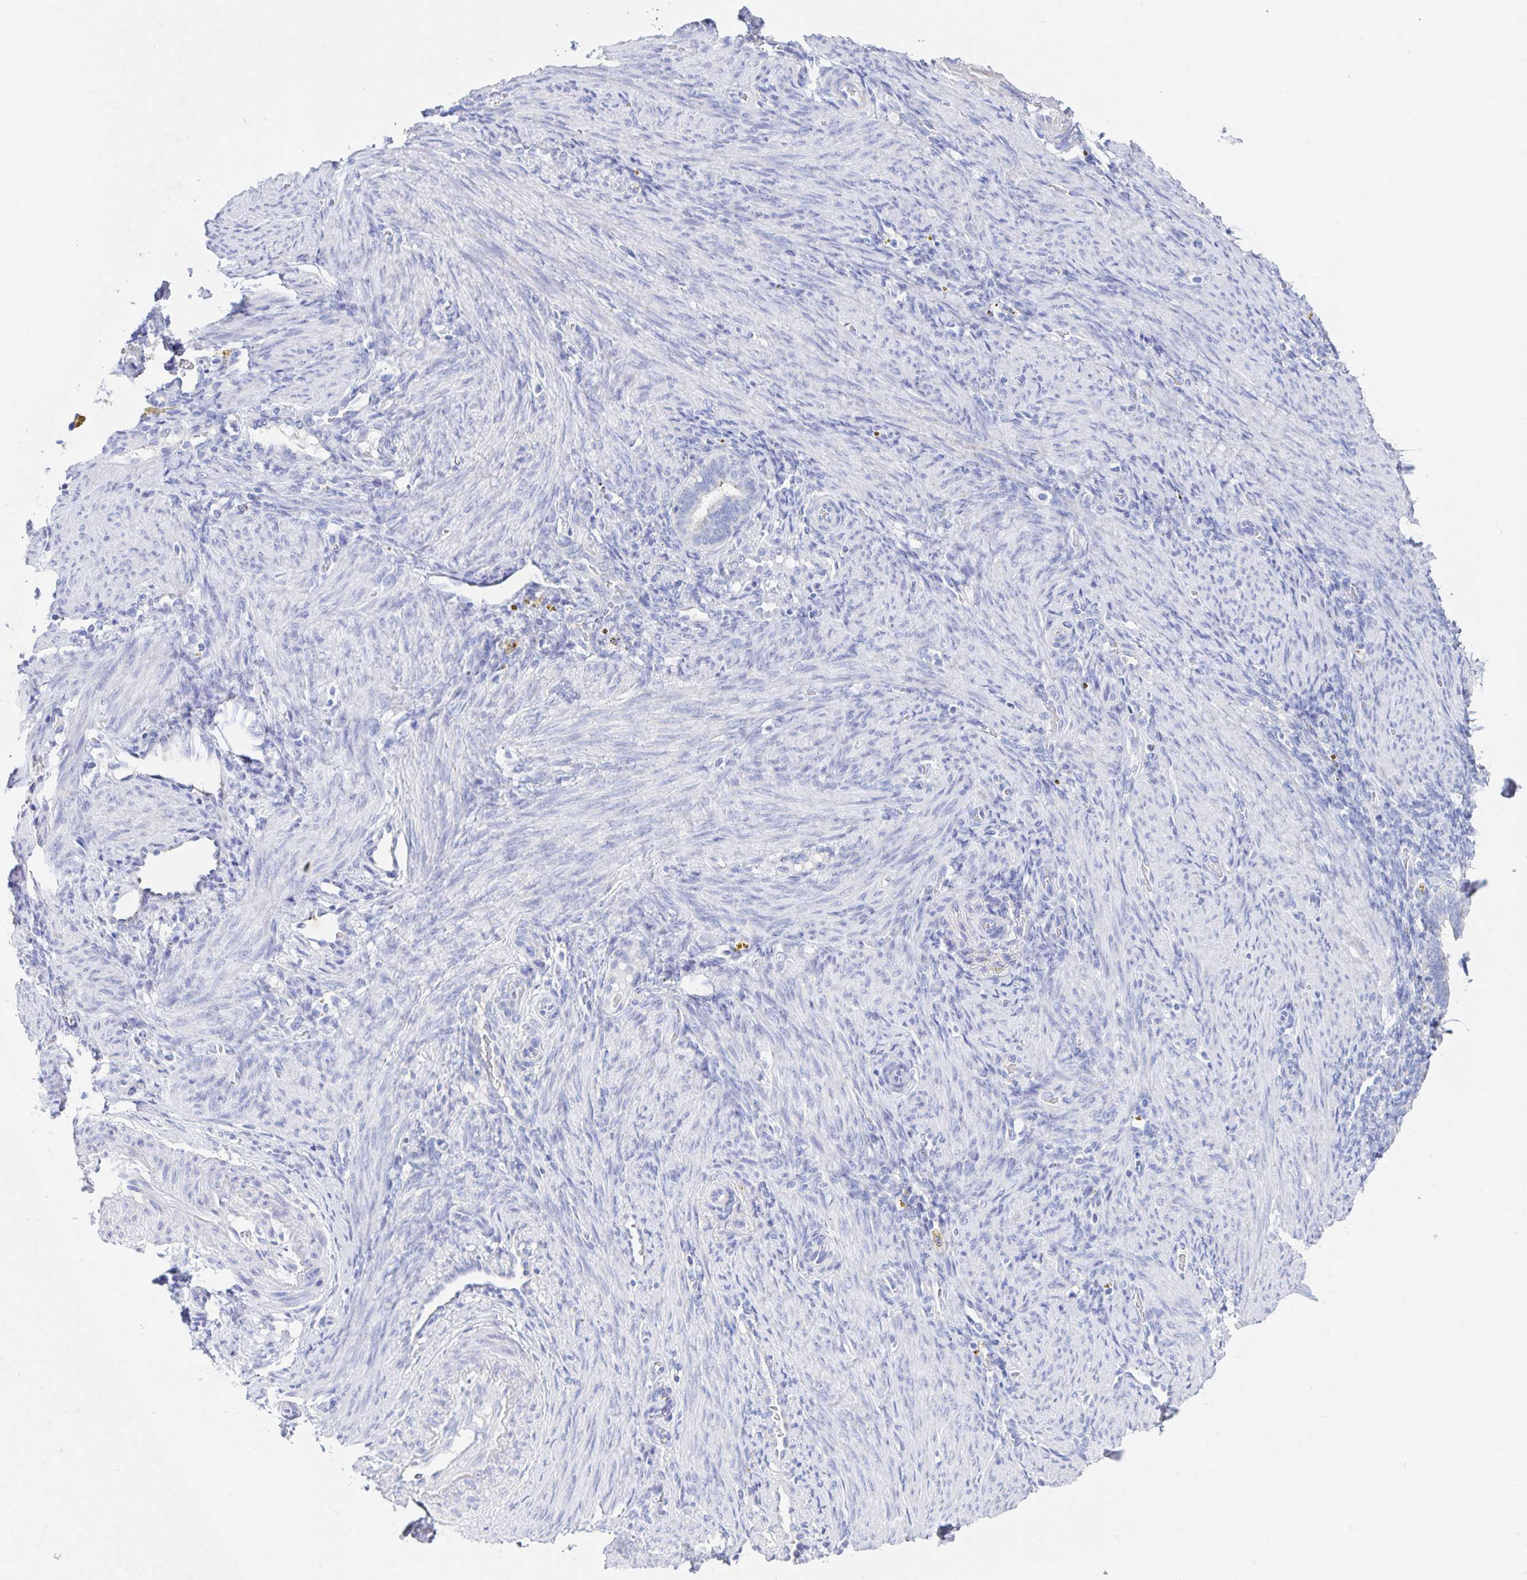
{"staining": {"intensity": "negative", "quantity": "none", "location": "none"}, "tissue": "endometrium", "cell_type": "Cells in endometrial stroma", "image_type": "normal", "snomed": [{"axis": "morphology", "description": "Normal tissue, NOS"}, {"axis": "topography", "description": "Endometrium"}], "caption": "Immunohistochemical staining of benign human endometrium exhibits no significant staining in cells in endometrial stroma. (Brightfield microscopy of DAB IHC at high magnification).", "gene": "DMBT1", "patient": {"sex": "female", "age": 34}}